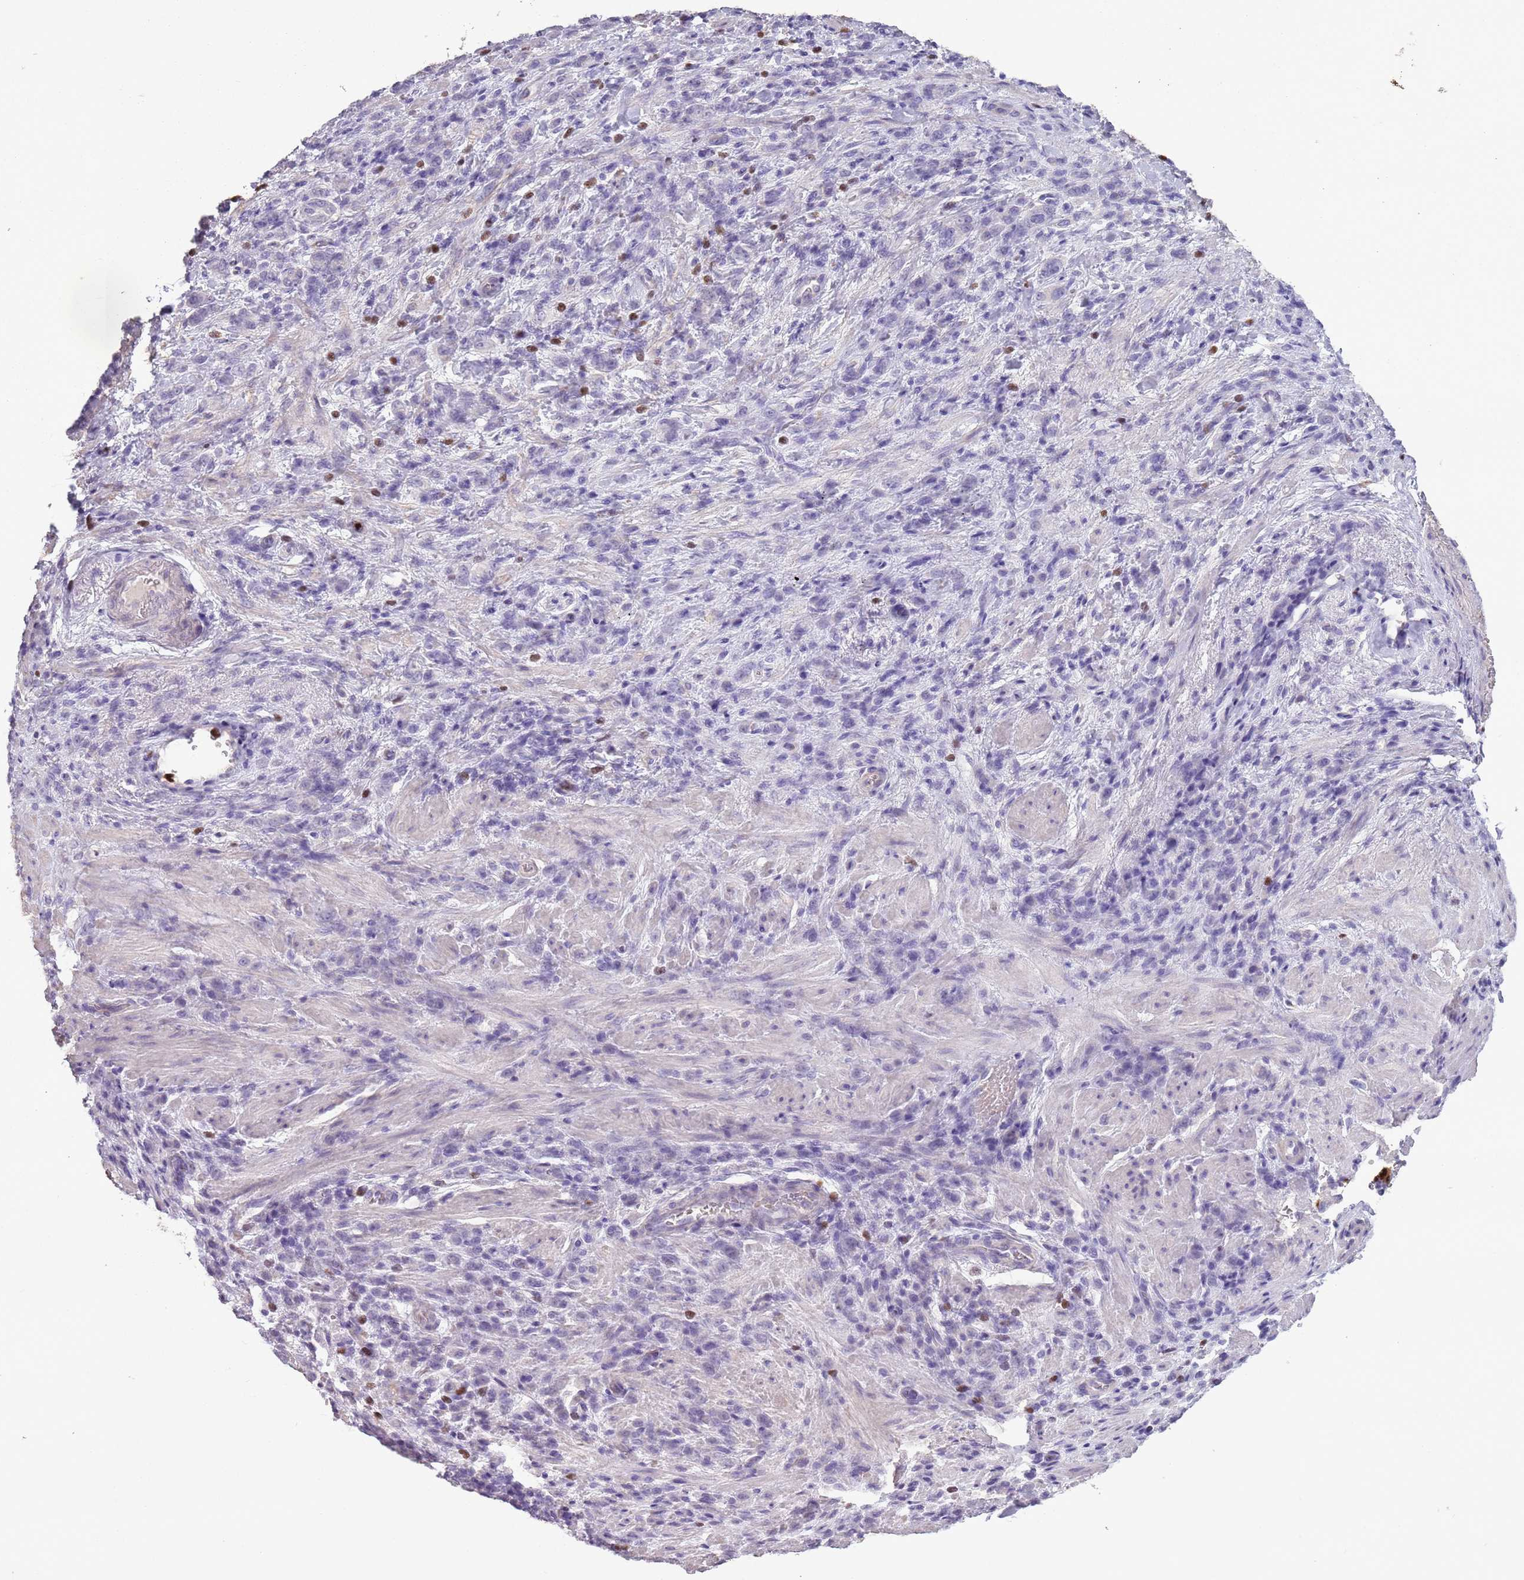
{"staining": {"intensity": "negative", "quantity": "none", "location": "none"}, "tissue": "stomach cancer", "cell_type": "Tumor cells", "image_type": "cancer", "snomed": [{"axis": "morphology", "description": "Adenocarcinoma, NOS"}, {"axis": "topography", "description": "Stomach"}], "caption": "Tumor cells show no significant staining in adenocarcinoma (stomach).", "gene": "CELF6", "patient": {"sex": "male", "age": 77}}